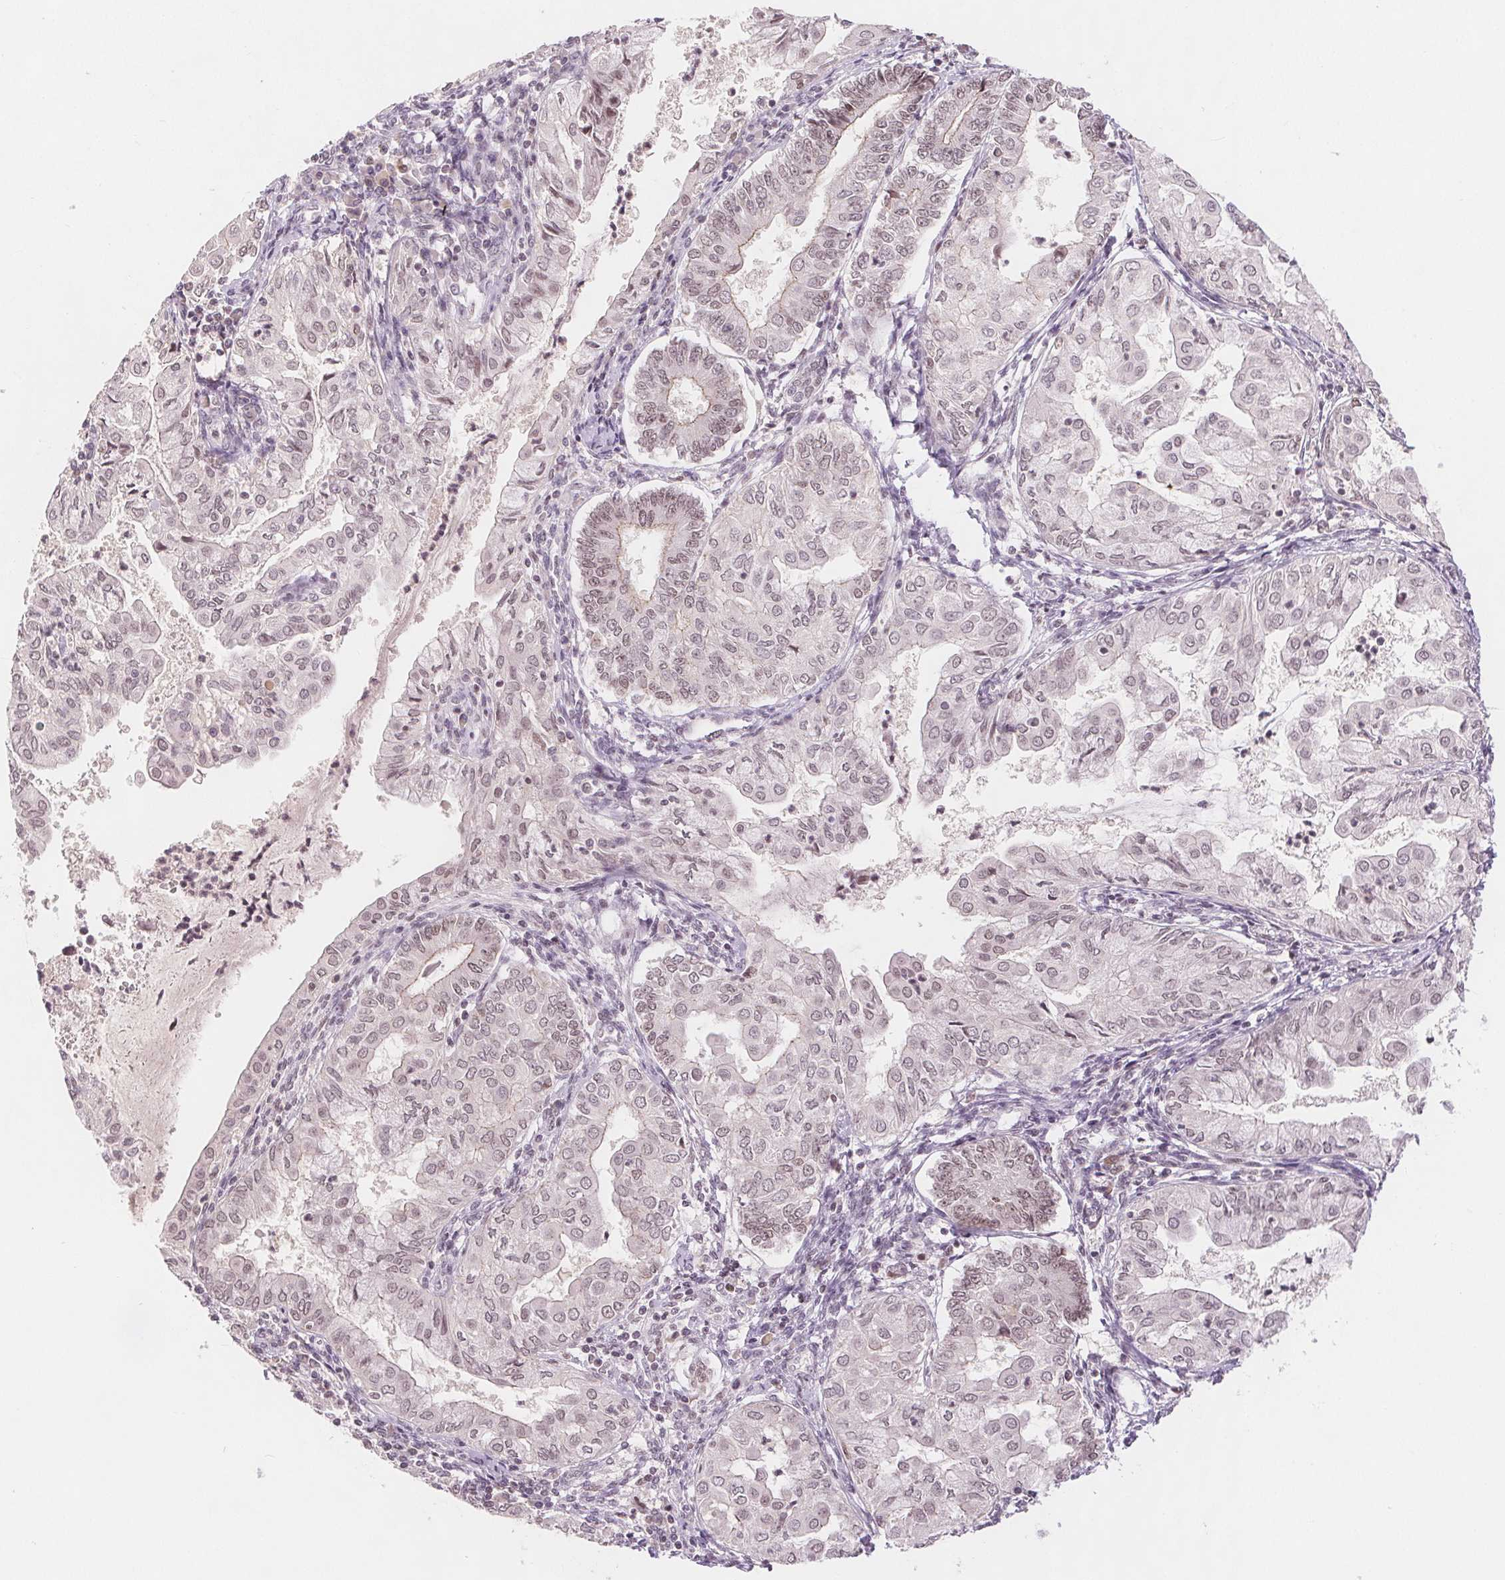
{"staining": {"intensity": "weak", "quantity": "<25%", "location": "nuclear"}, "tissue": "endometrial cancer", "cell_type": "Tumor cells", "image_type": "cancer", "snomed": [{"axis": "morphology", "description": "Adenocarcinoma, NOS"}, {"axis": "topography", "description": "Endometrium"}], "caption": "Immunohistochemistry (IHC) histopathology image of endometrial cancer (adenocarcinoma) stained for a protein (brown), which displays no staining in tumor cells. (Stains: DAB IHC with hematoxylin counter stain, Microscopy: brightfield microscopy at high magnification).", "gene": "DEK", "patient": {"sex": "female", "age": 68}}